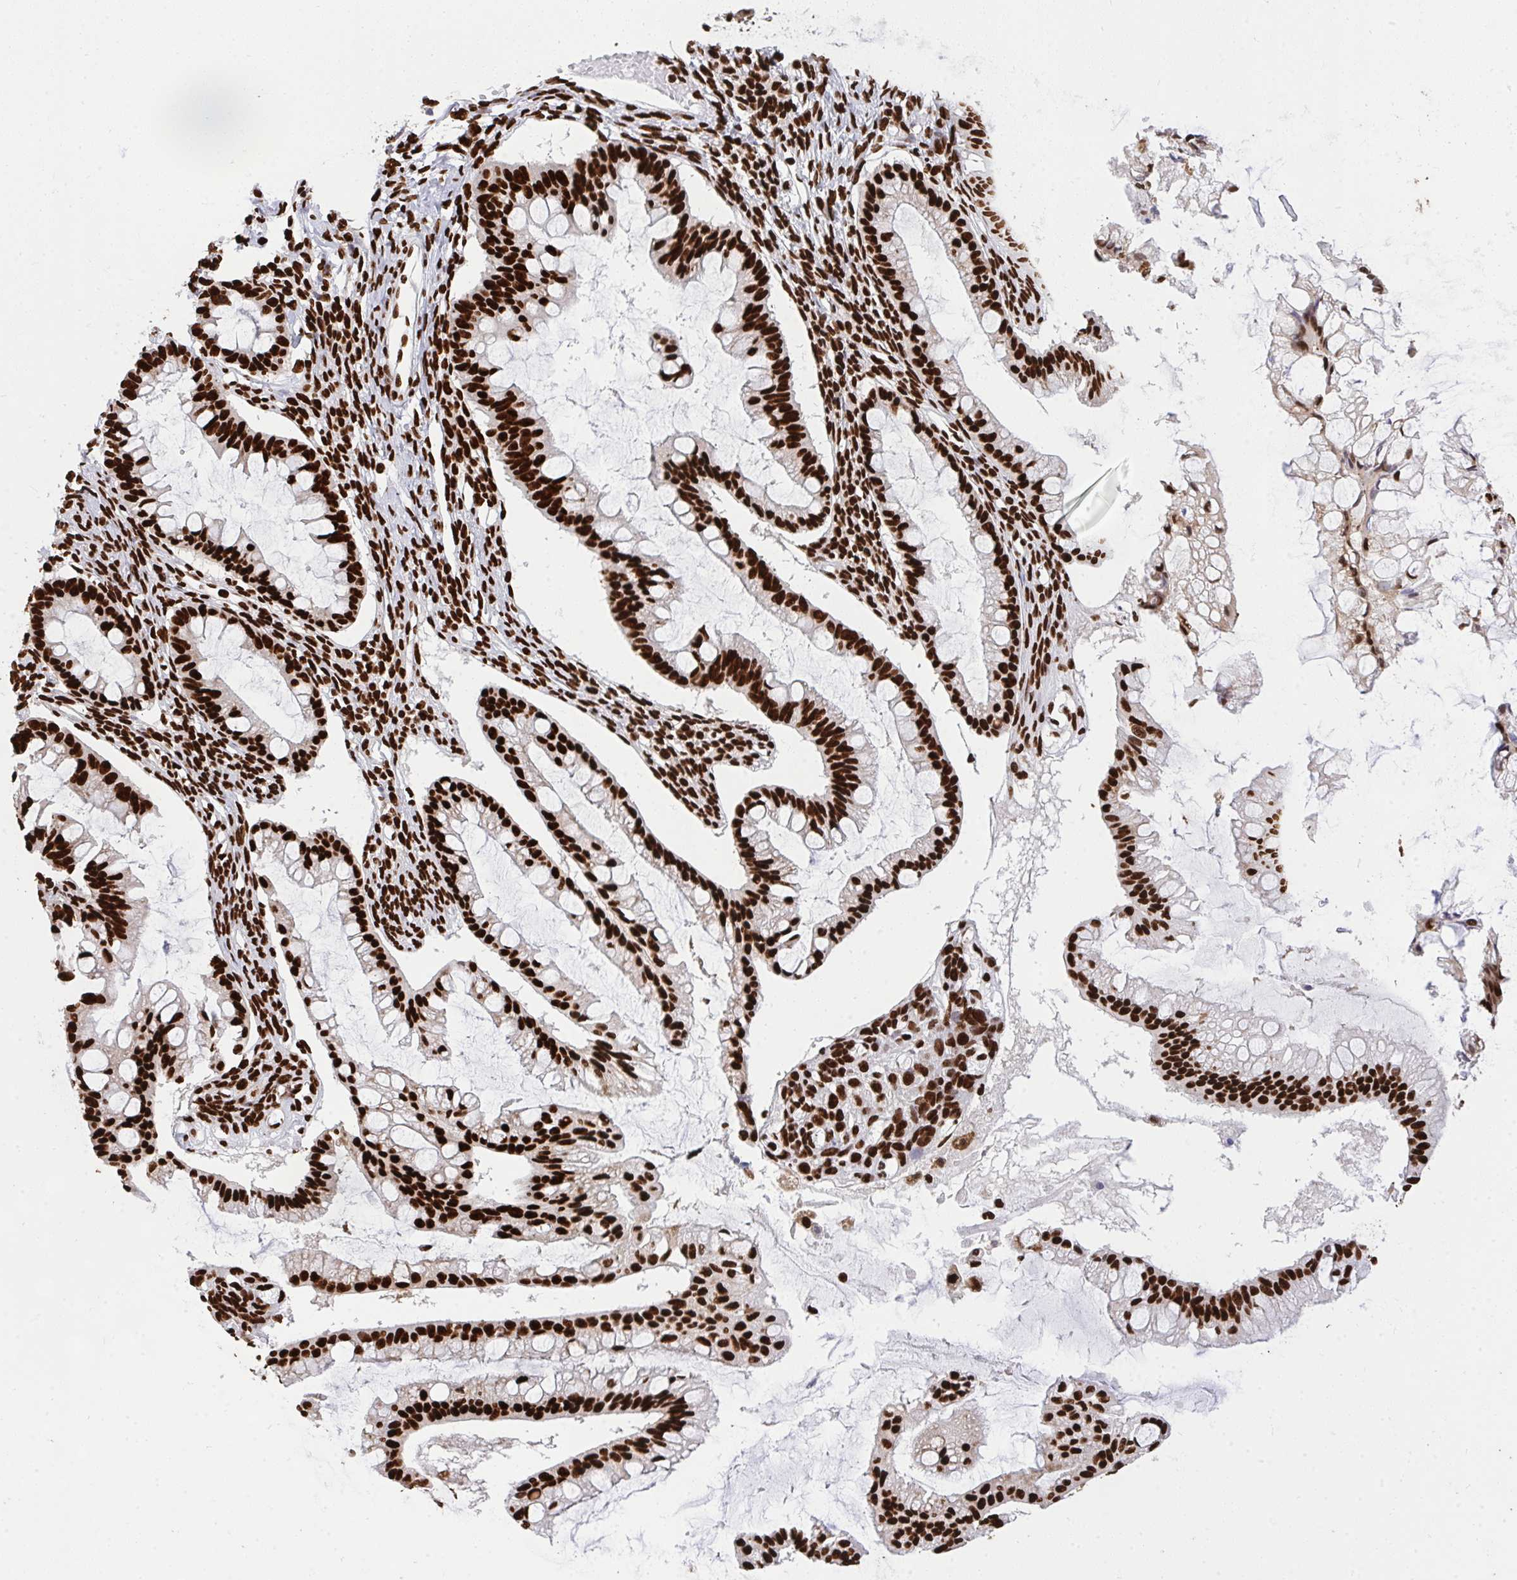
{"staining": {"intensity": "strong", "quantity": ">75%", "location": "nuclear"}, "tissue": "ovarian cancer", "cell_type": "Tumor cells", "image_type": "cancer", "snomed": [{"axis": "morphology", "description": "Cystadenocarcinoma, mucinous, NOS"}, {"axis": "topography", "description": "Ovary"}], "caption": "About >75% of tumor cells in human ovarian cancer exhibit strong nuclear protein expression as visualized by brown immunohistochemical staining.", "gene": "HNRNPL", "patient": {"sex": "female", "age": 73}}